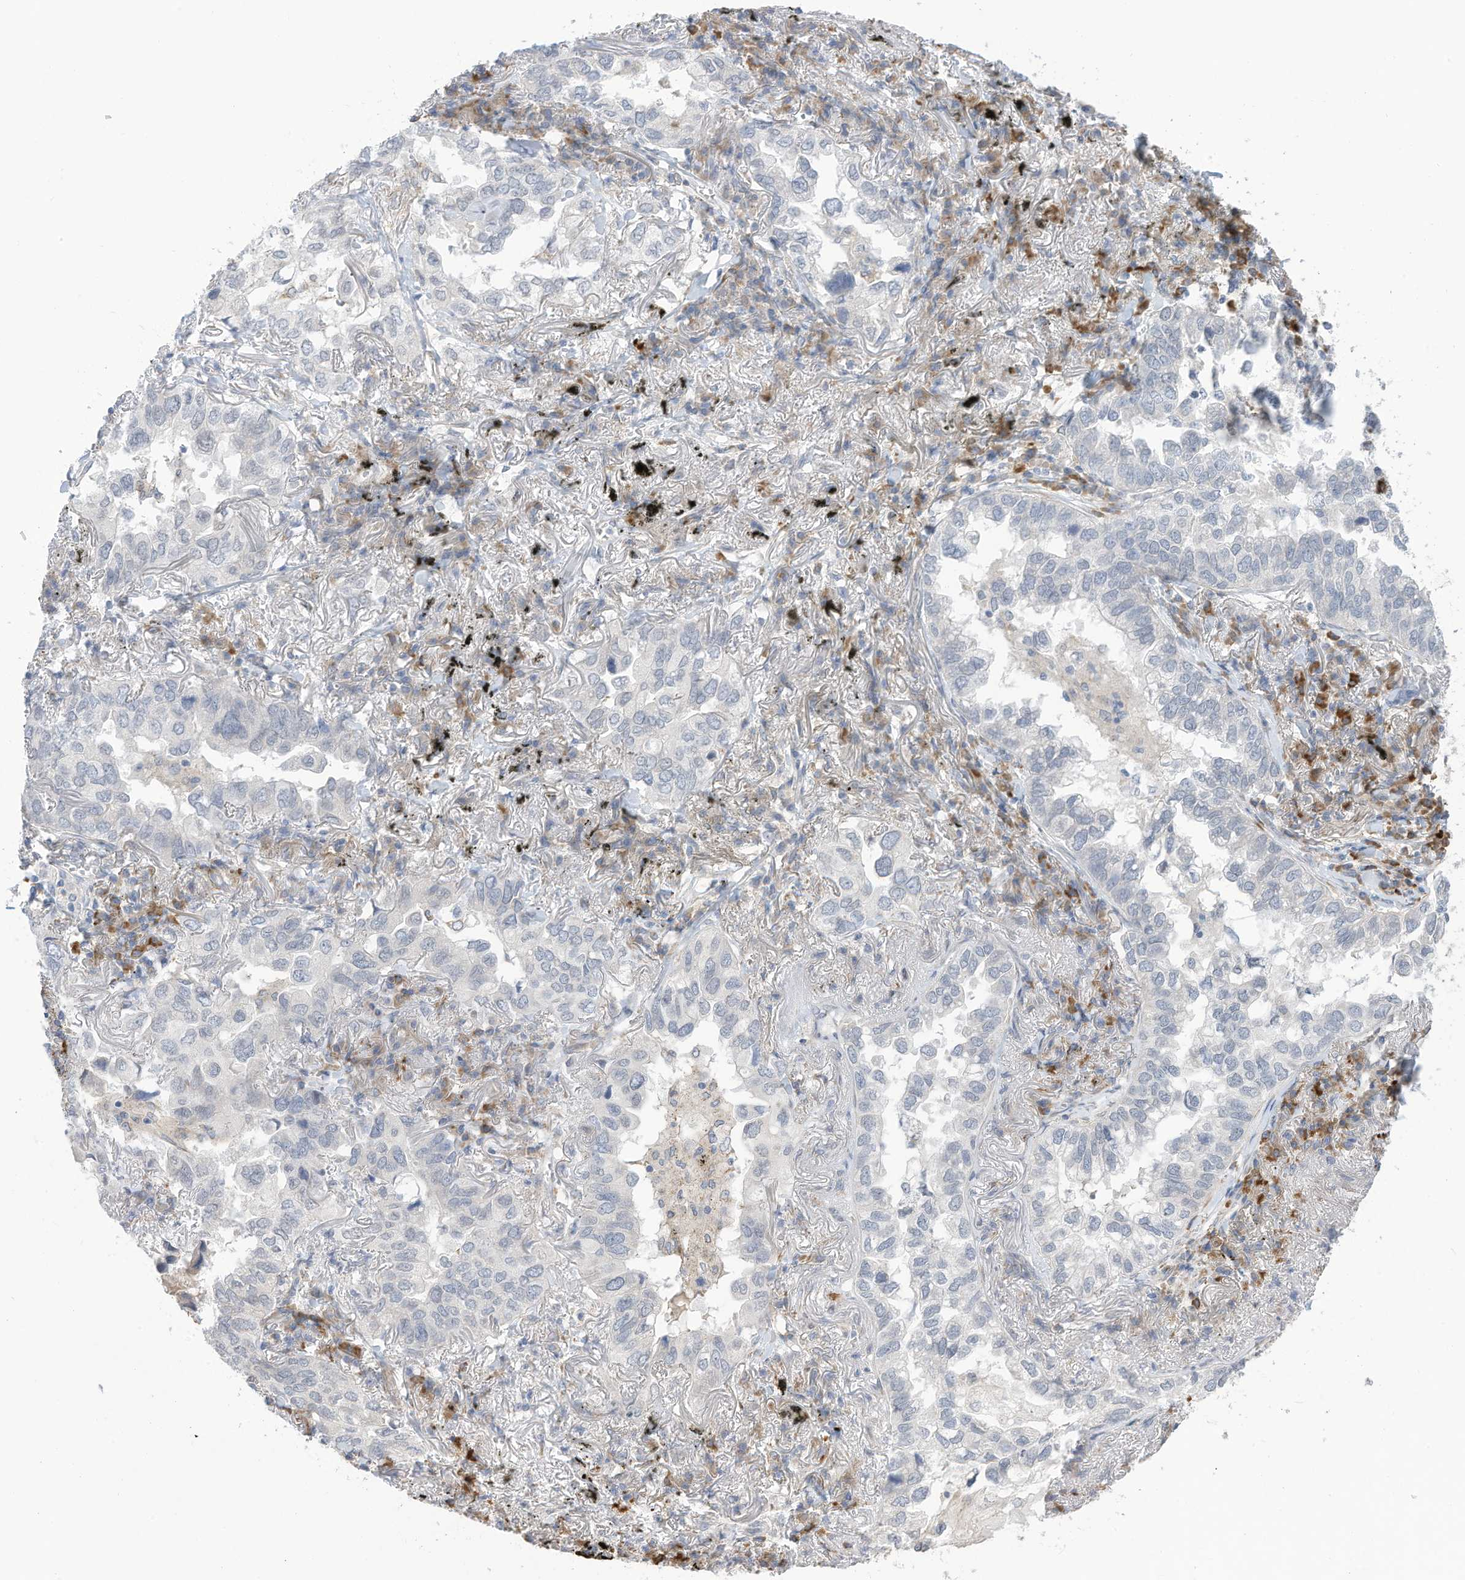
{"staining": {"intensity": "negative", "quantity": "none", "location": "none"}, "tissue": "lung cancer", "cell_type": "Tumor cells", "image_type": "cancer", "snomed": [{"axis": "morphology", "description": "Adenocarcinoma, NOS"}, {"axis": "topography", "description": "Lung"}], "caption": "Lung cancer (adenocarcinoma) was stained to show a protein in brown. There is no significant expression in tumor cells.", "gene": "ZNF292", "patient": {"sex": "male", "age": 65}}